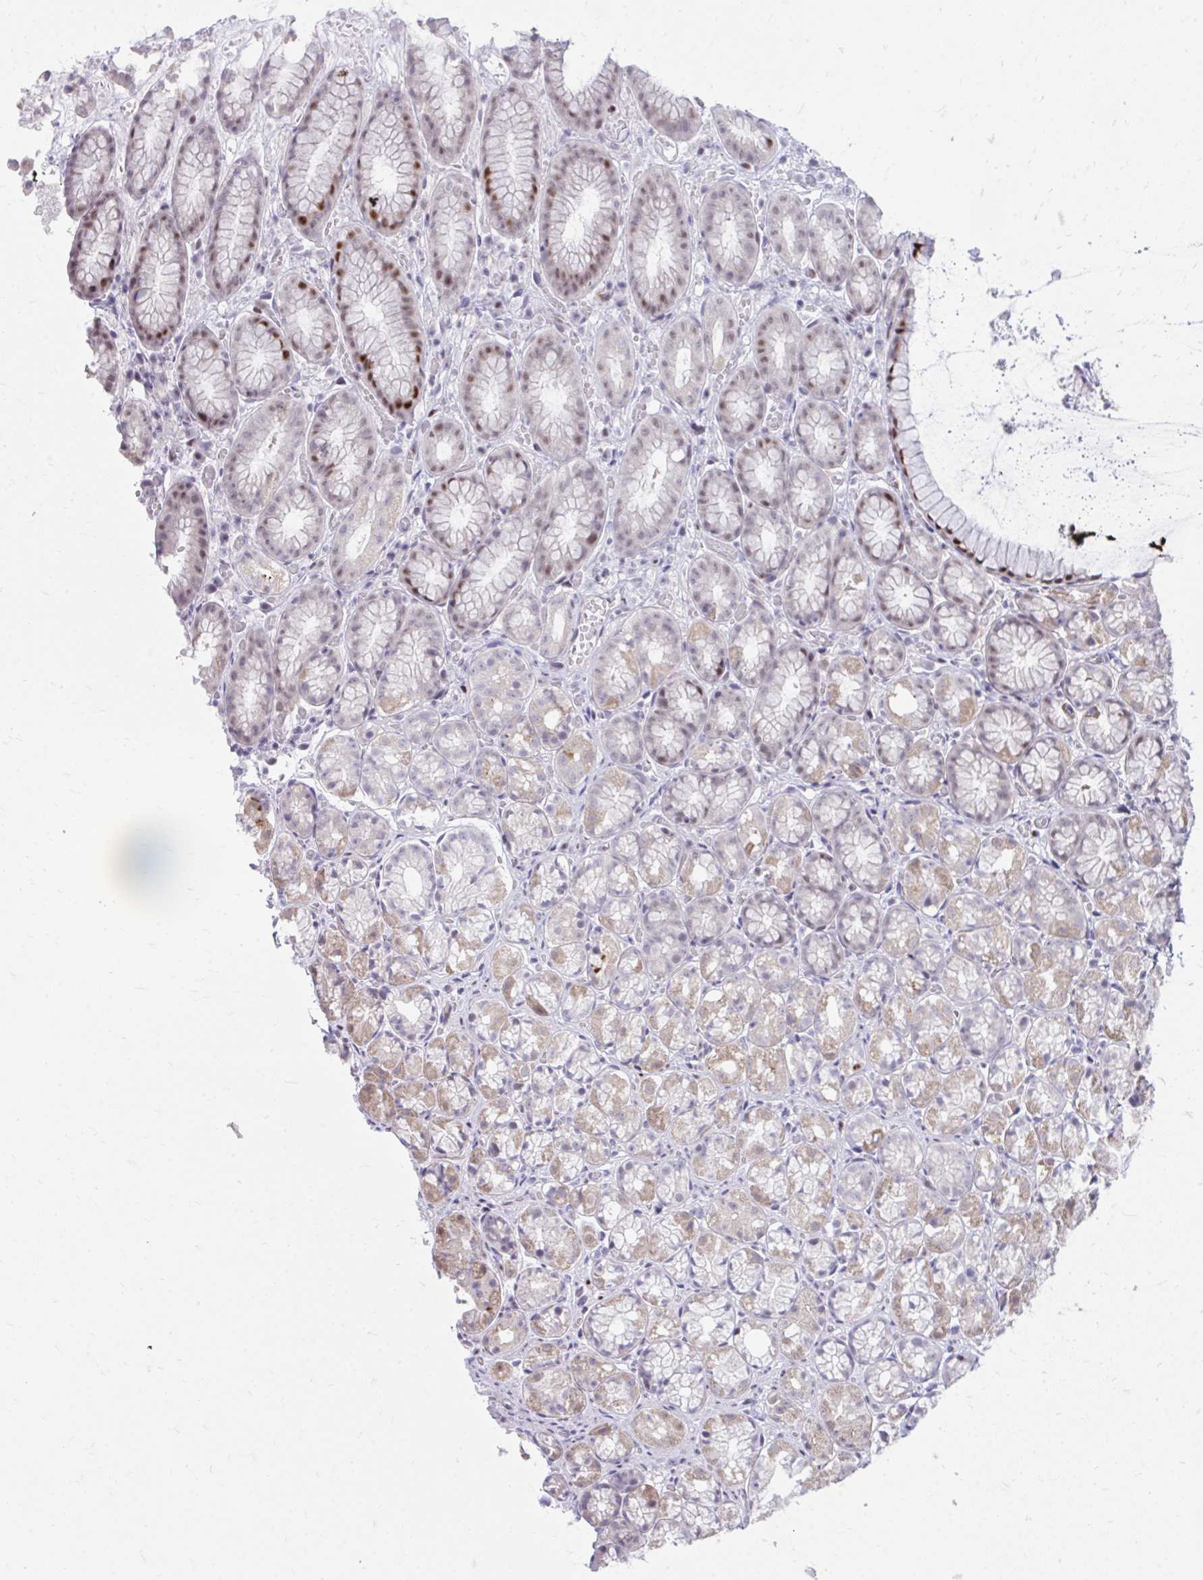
{"staining": {"intensity": "moderate", "quantity": "25%-75%", "location": "cytoplasmic/membranous,nuclear"}, "tissue": "stomach", "cell_type": "Glandular cells", "image_type": "normal", "snomed": [{"axis": "morphology", "description": "Normal tissue, NOS"}, {"axis": "topography", "description": "Smooth muscle"}, {"axis": "topography", "description": "Stomach"}], "caption": "Immunohistochemistry micrograph of benign human stomach stained for a protein (brown), which demonstrates medium levels of moderate cytoplasmic/membranous,nuclear positivity in approximately 25%-75% of glandular cells.", "gene": "C14orf39", "patient": {"sex": "male", "age": 70}}